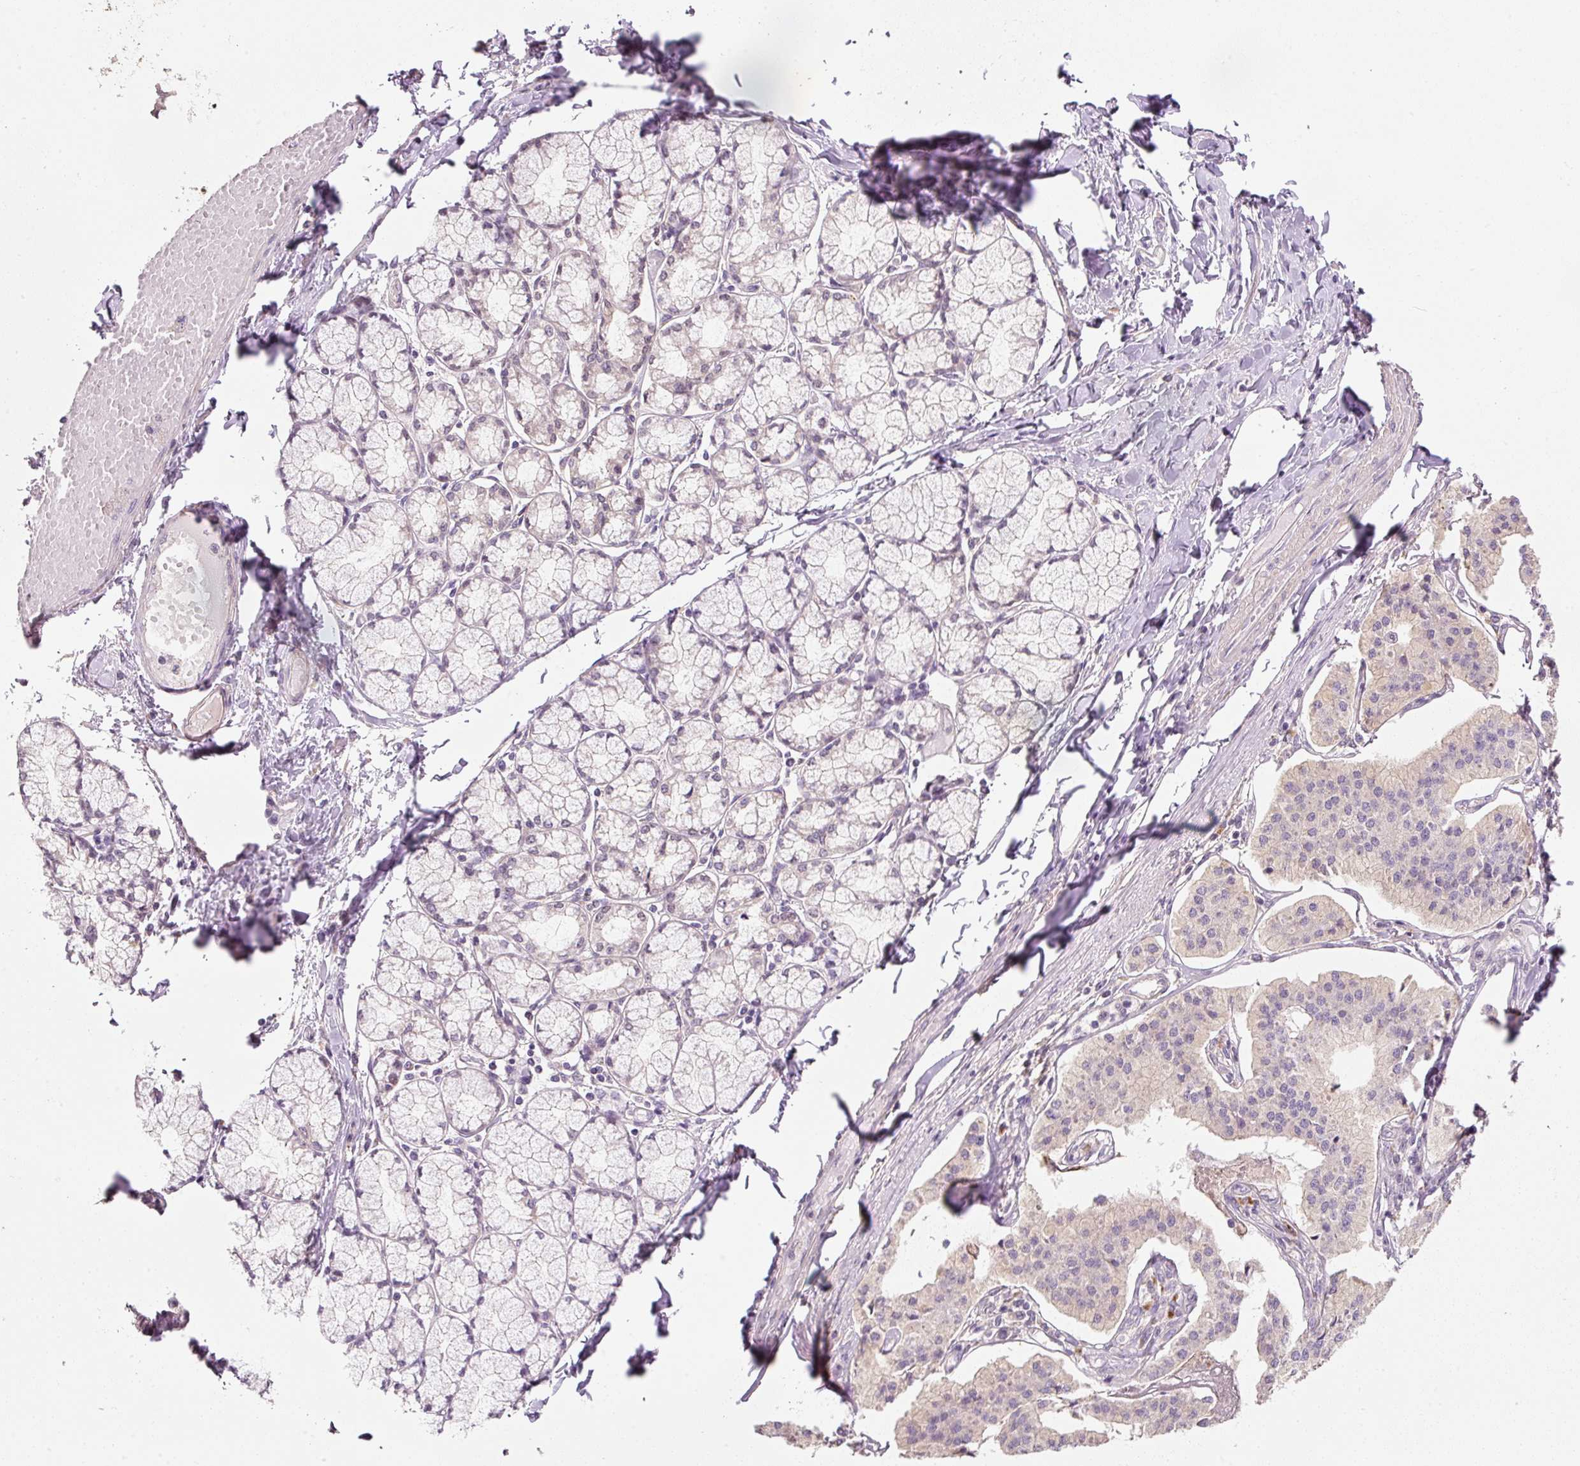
{"staining": {"intensity": "negative", "quantity": "none", "location": "none"}, "tissue": "pancreatic cancer", "cell_type": "Tumor cells", "image_type": "cancer", "snomed": [{"axis": "morphology", "description": "Adenocarcinoma, NOS"}, {"axis": "topography", "description": "Pancreas"}], "caption": "IHC micrograph of pancreatic adenocarcinoma stained for a protein (brown), which displays no expression in tumor cells. (IHC, brightfield microscopy, high magnification).", "gene": "TIRAP", "patient": {"sex": "female", "age": 50}}